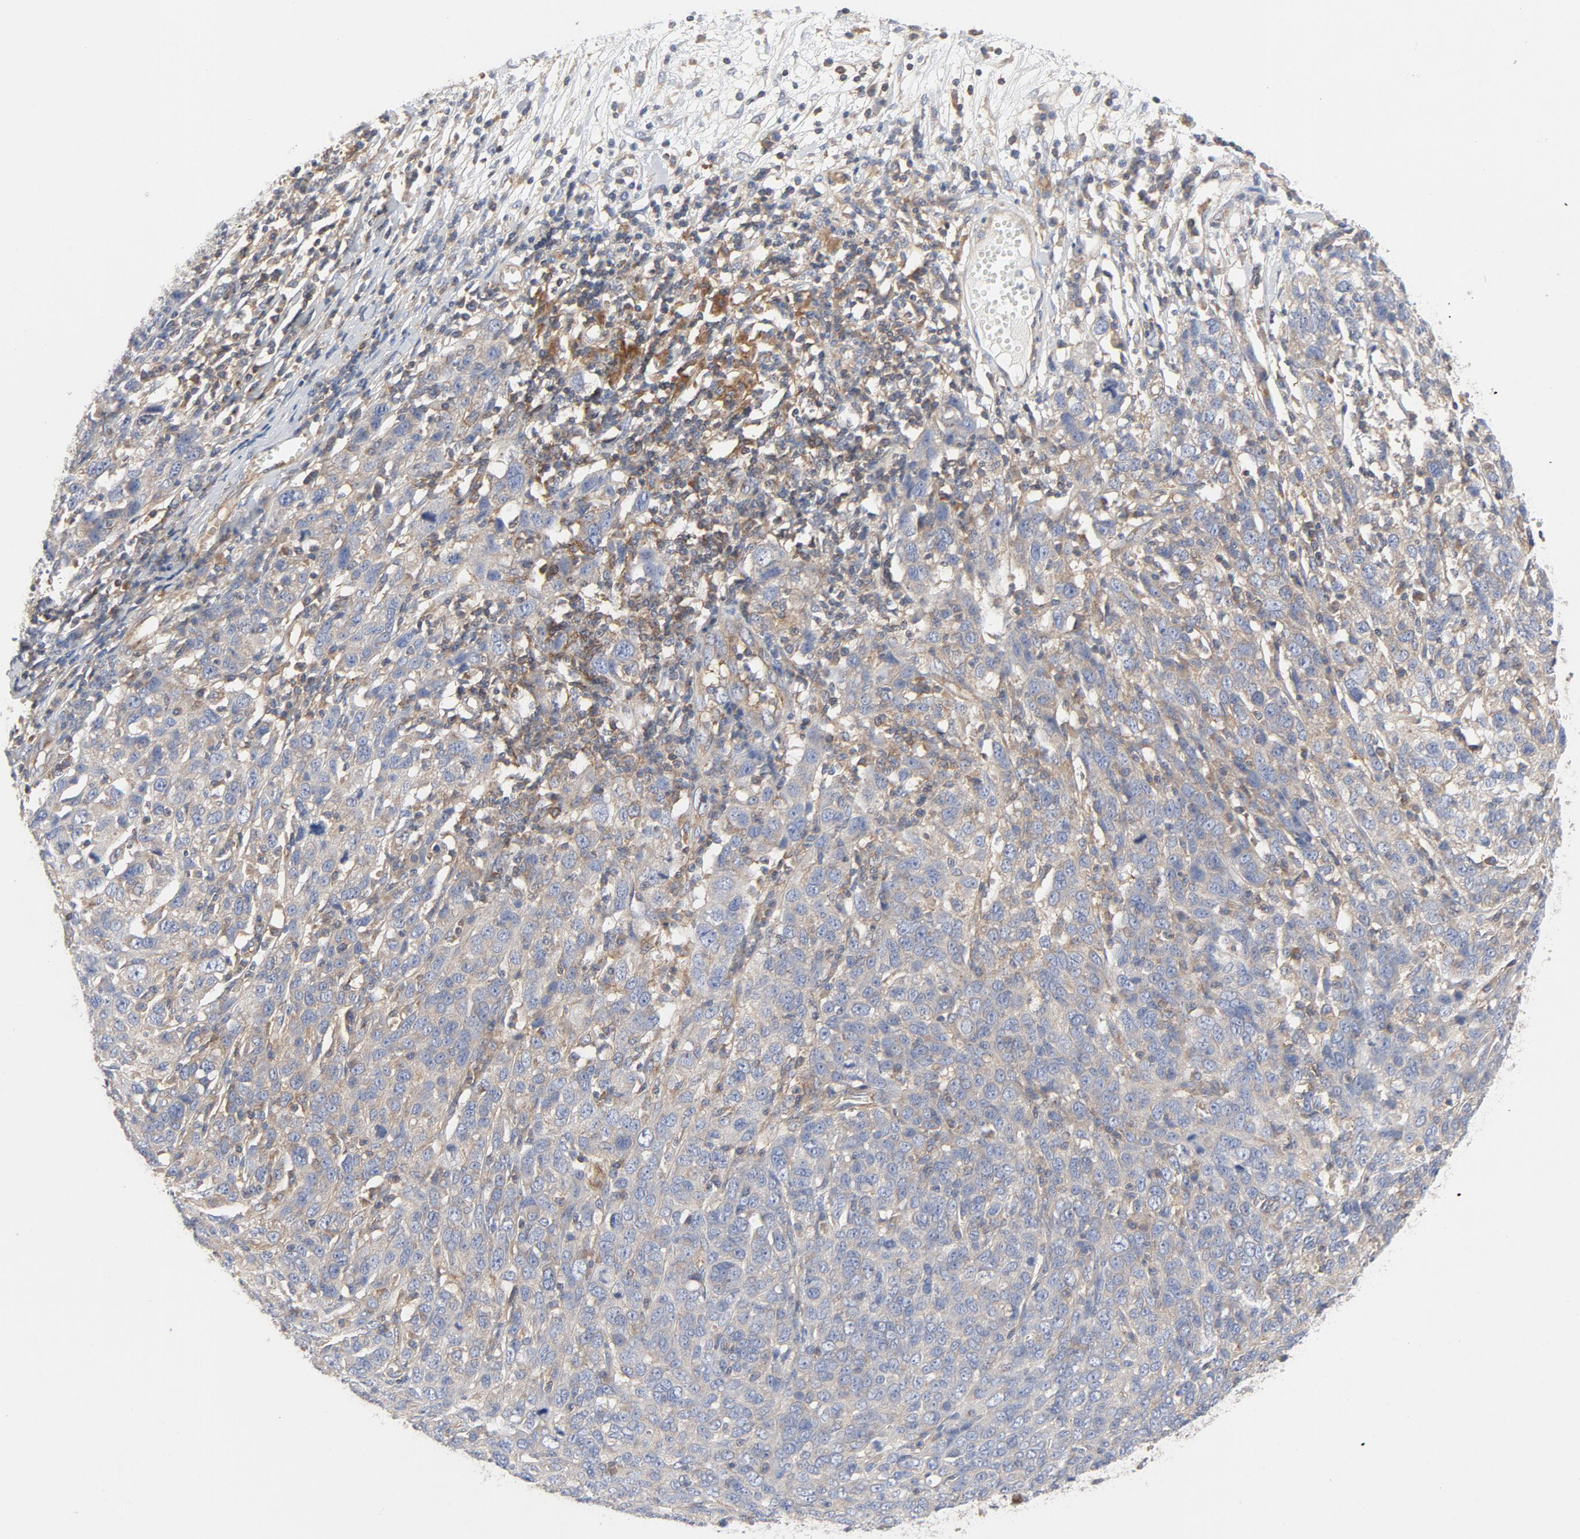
{"staining": {"intensity": "weak", "quantity": "25%-75%", "location": "cytoplasmic/membranous"}, "tissue": "ovarian cancer", "cell_type": "Tumor cells", "image_type": "cancer", "snomed": [{"axis": "morphology", "description": "Cystadenocarcinoma, serous, NOS"}, {"axis": "topography", "description": "Ovary"}], "caption": "Immunohistochemical staining of ovarian cancer (serous cystadenocarcinoma) displays low levels of weak cytoplasmic/membranous protein positivity in approximately 25%-75% of tumor cells. (IHC, brightfield microscopy, high magnification).", "gene": "RABEP1", "patient": {"sex": "female", "age": 71}}